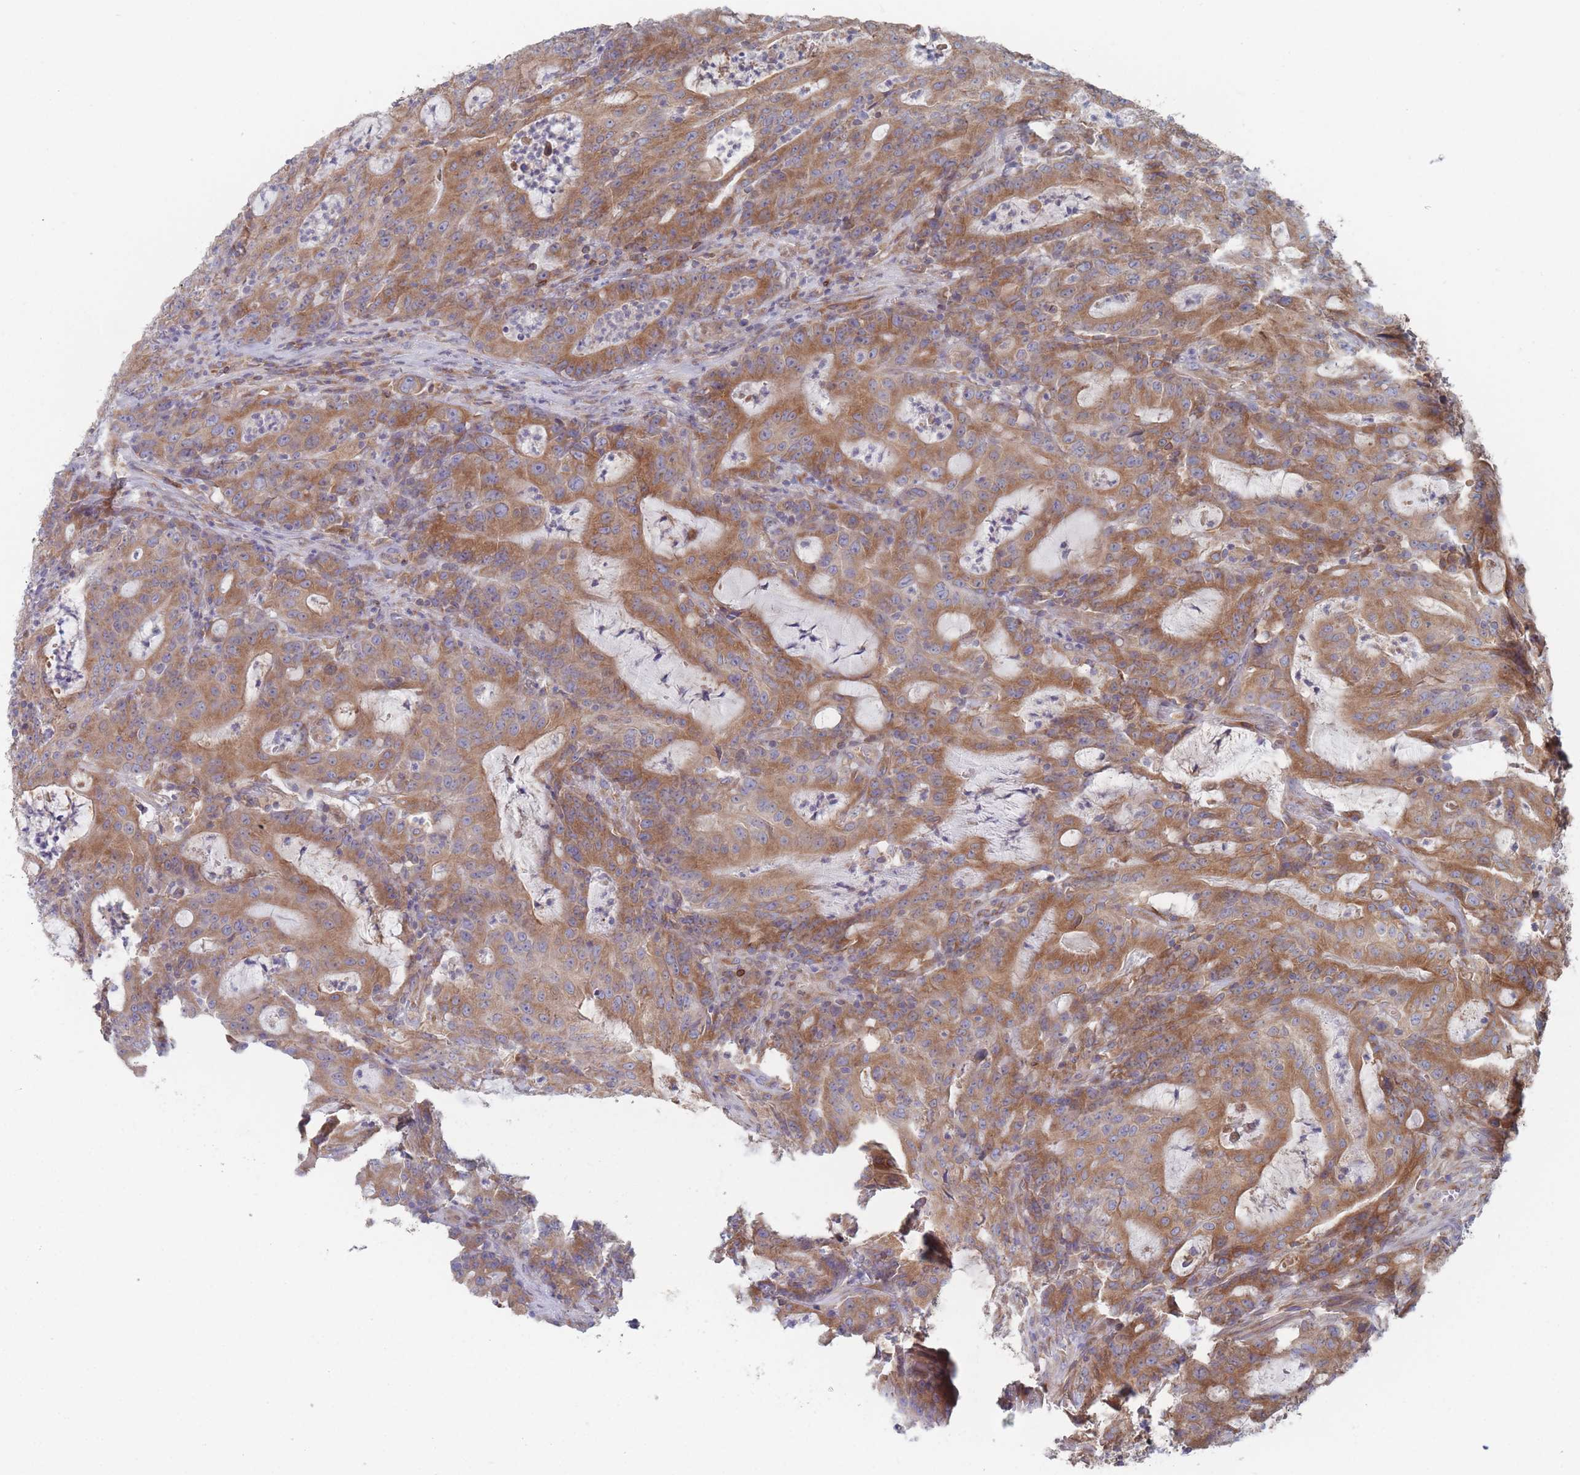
{"staining": {"intensity": "moderate", "quantity": ">75%", "location": "cytoplasmic/membranous"}, "tissue": "colorectal cancer", "cell_type": "Tumor cells", "image_type": "cancer", "snomed": [{"axis": "morphology", "description": "Adenocarcinoma, NOS"}, {"axis": "topography", "description": "Colon"}], "caption": "This micrograph displays IHC staining of human colorectal adenocarcinoma, with medium moderate cytoplasmic/membranous staining in approximately >75% of tumor cells.", "gene": "KDSR", "patient": {"sex": "male", "age": 83}}